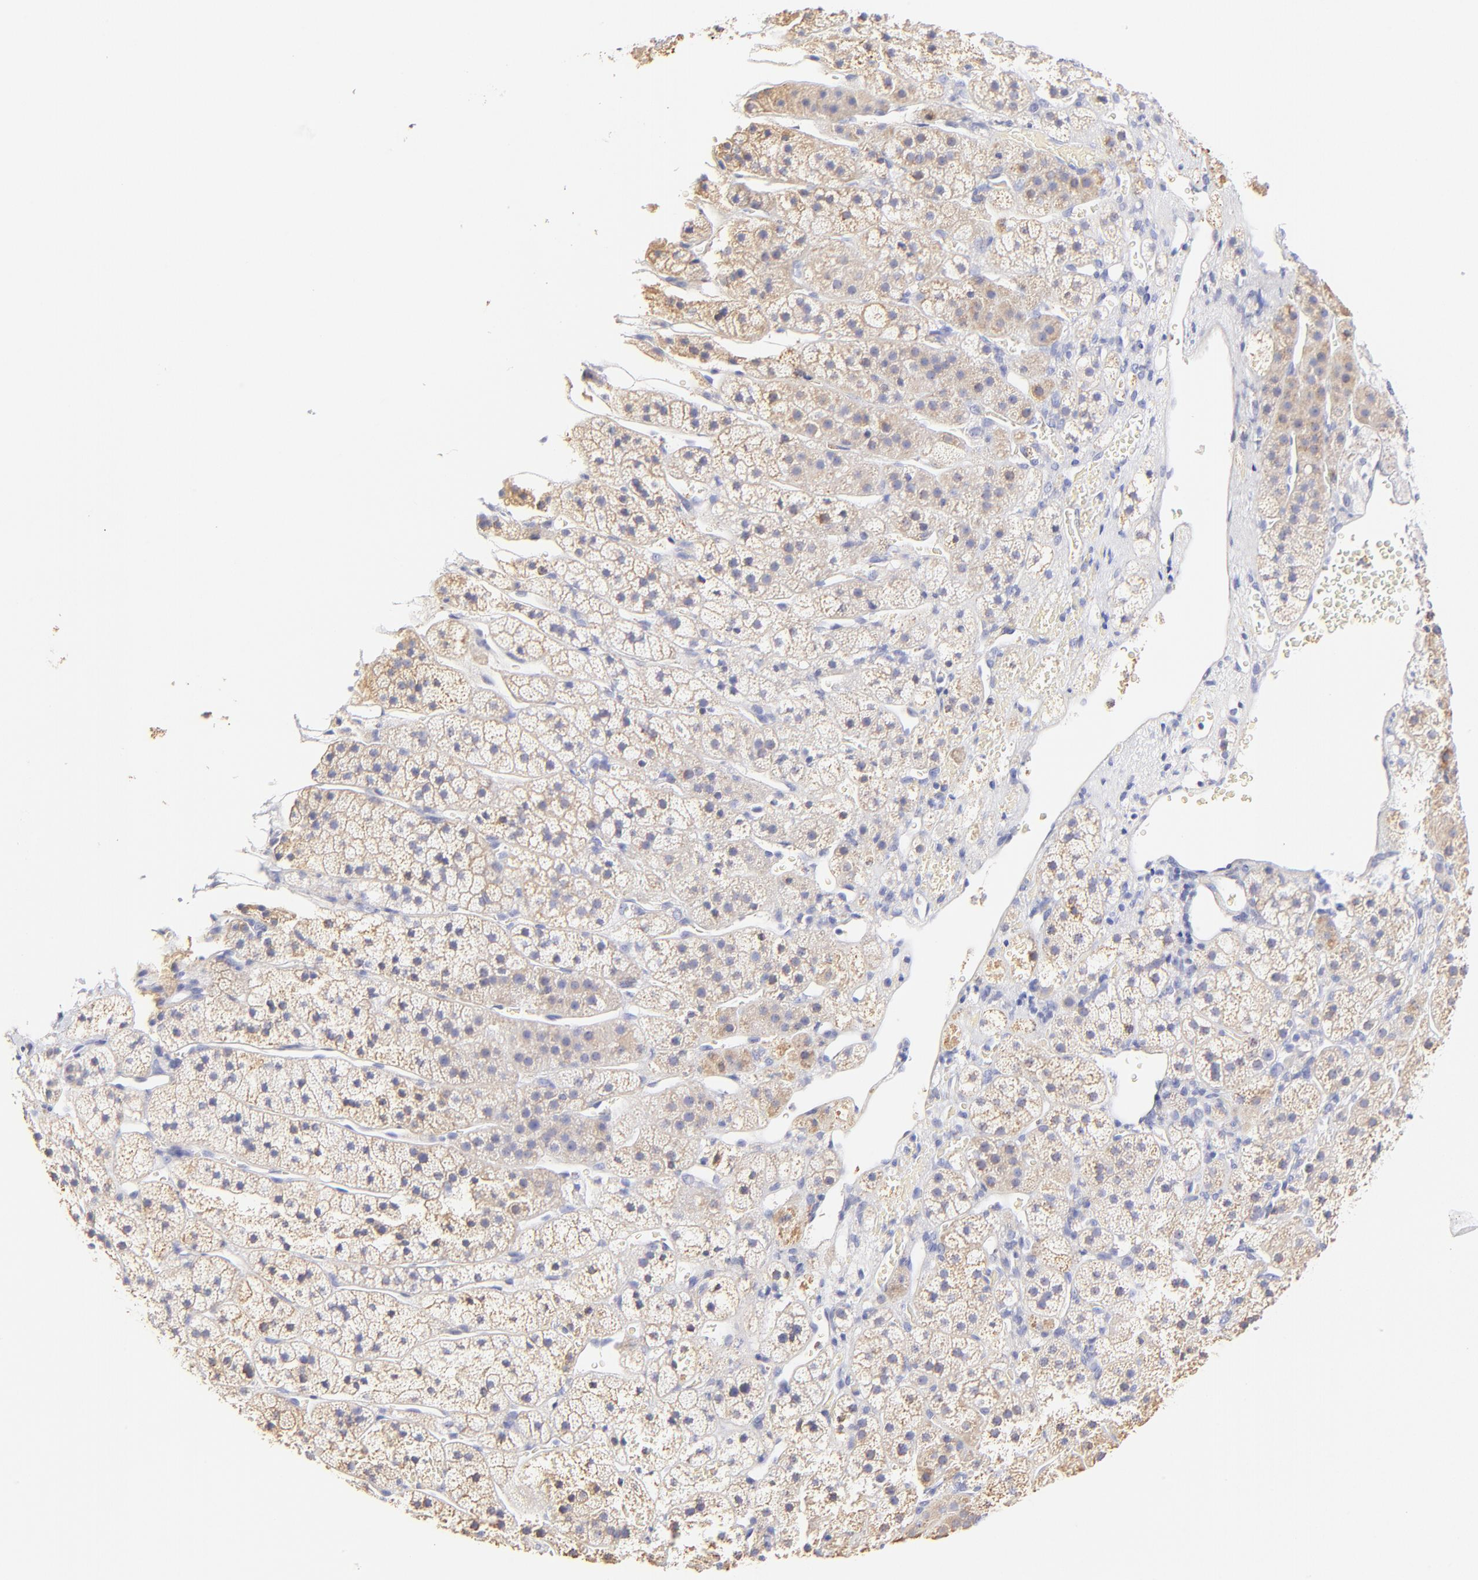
{"staining": {"intensity": "weak", "quantity": ">75%", "location": "cytoplasmic/membranous"}, "tissue": "adrenal gland", "cell_type": "Glandular cells", "image_type": "normal", "snomed": [{"axis": "morphology", "description": "Normal tissue, NOS"}, {"axis": "topography", "description": "Adrenal gland"}], "caption": "Immunohistochemistry (IHC) image of unremarkable adrenal gland: adrenal gland stained using immunohistochemistry exhibits low levels of weak protein expression localized specifically in the cytoplasmic/membranous of glandular cells, appearing as a cytoplasmic/membranous brown color.", "gene": "ASB9", "patient": {"sex": "female", "age": 44}}